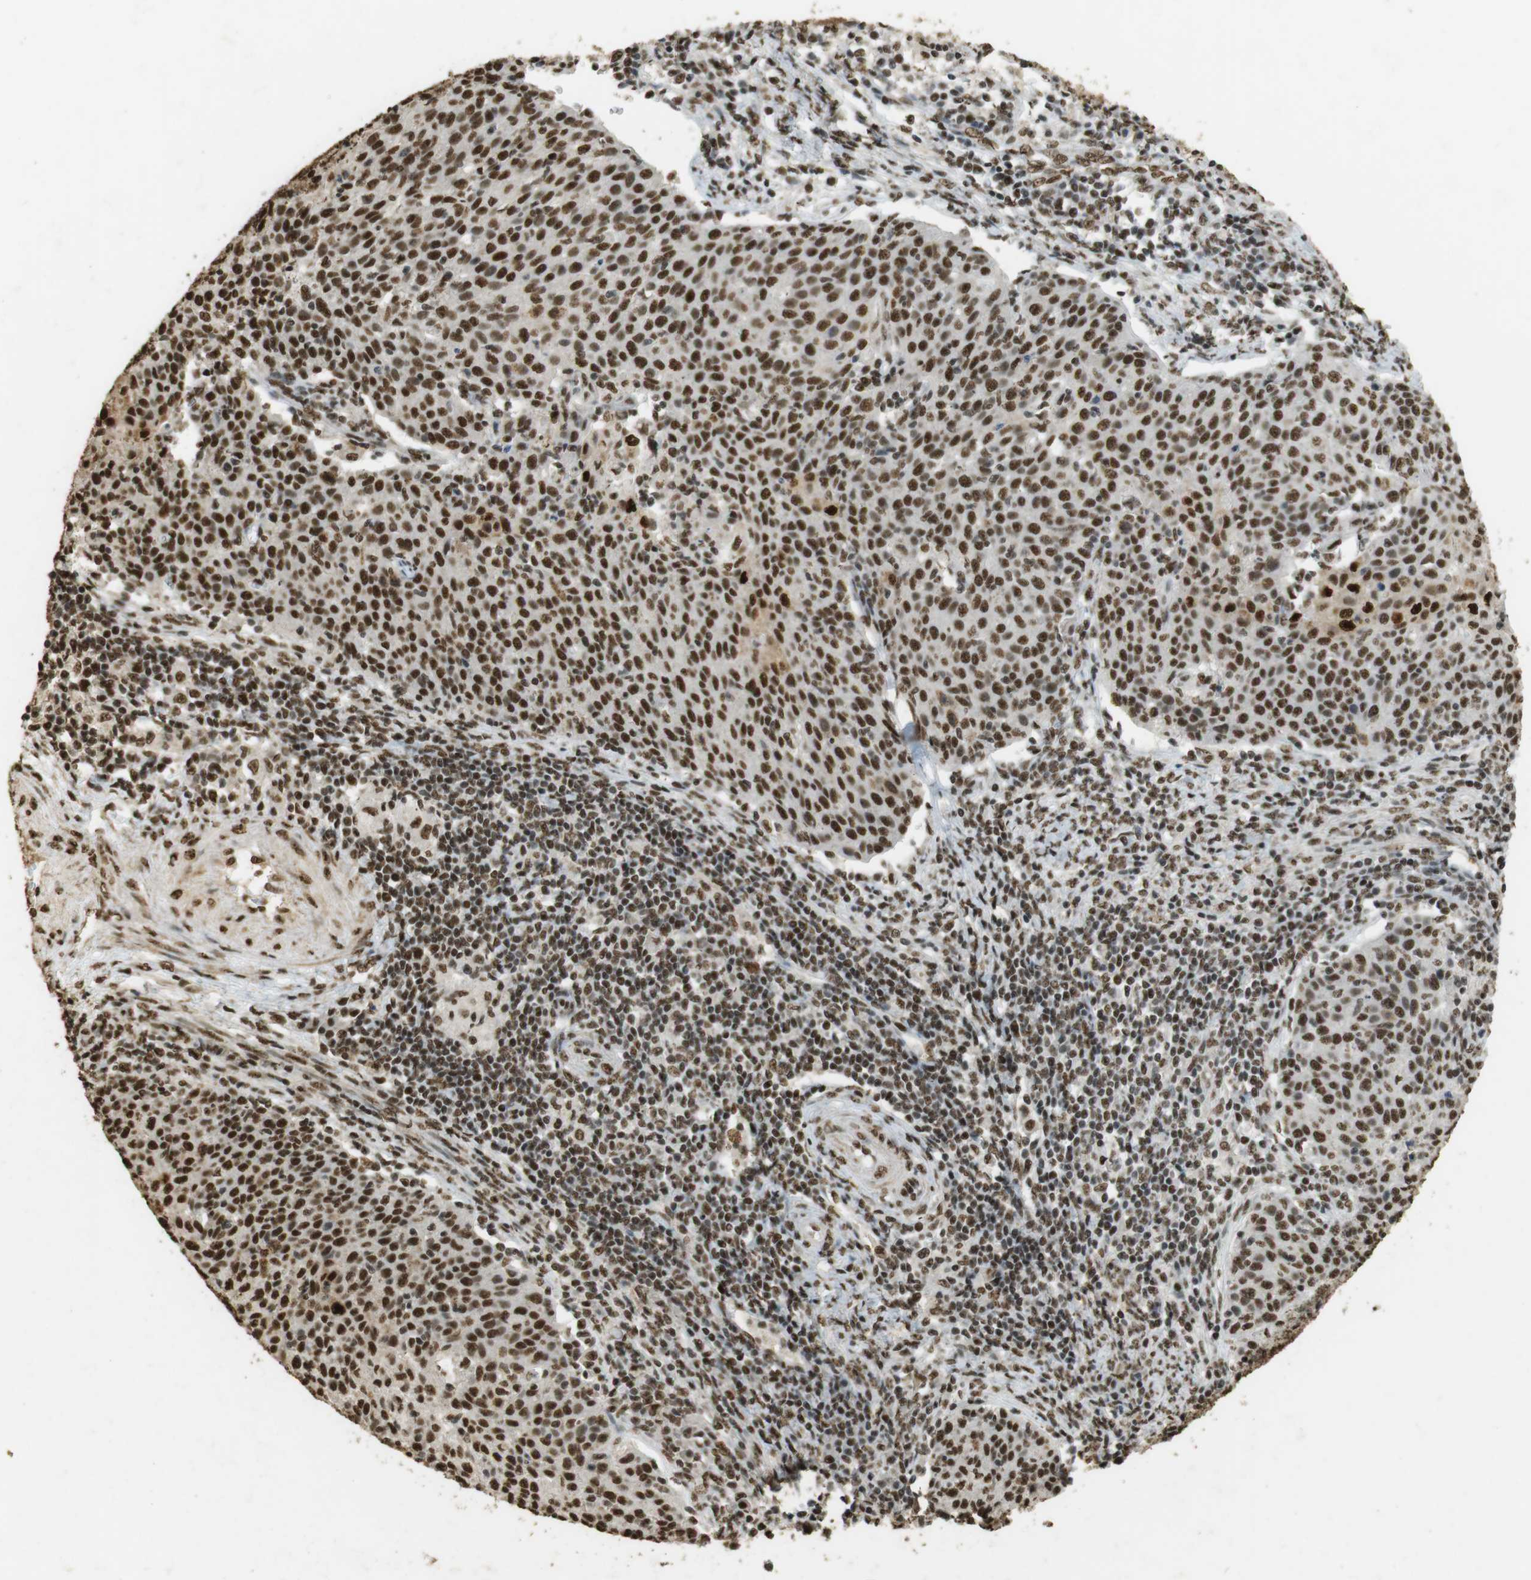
{"staining": {"intensity": "strong", "quantity": ">75%", "location": "nuclear"}, "tissue": "cervical cancer", "cell_type": "Tumor cells", "image_type": "cancer", "snomed": [{"axis": "morphology", "description": "Squamous cell carcinoma, NOS"}, {"axis": "topography", "description": "Cervix"}], "caption": "Immunohistochemistry staining of cervical cancer (squamous cell carcinoma), which reveals high levels of strong nuclear staining in about >75% of tumor cells indicating strong nuclear protein positivity. The staining was performed using DAB (brown) for protein detection and nuclei were counterstained in hematoxylin (blue).", "gene": "GATA4", "patient": {"sex": "female", "age": 38}}